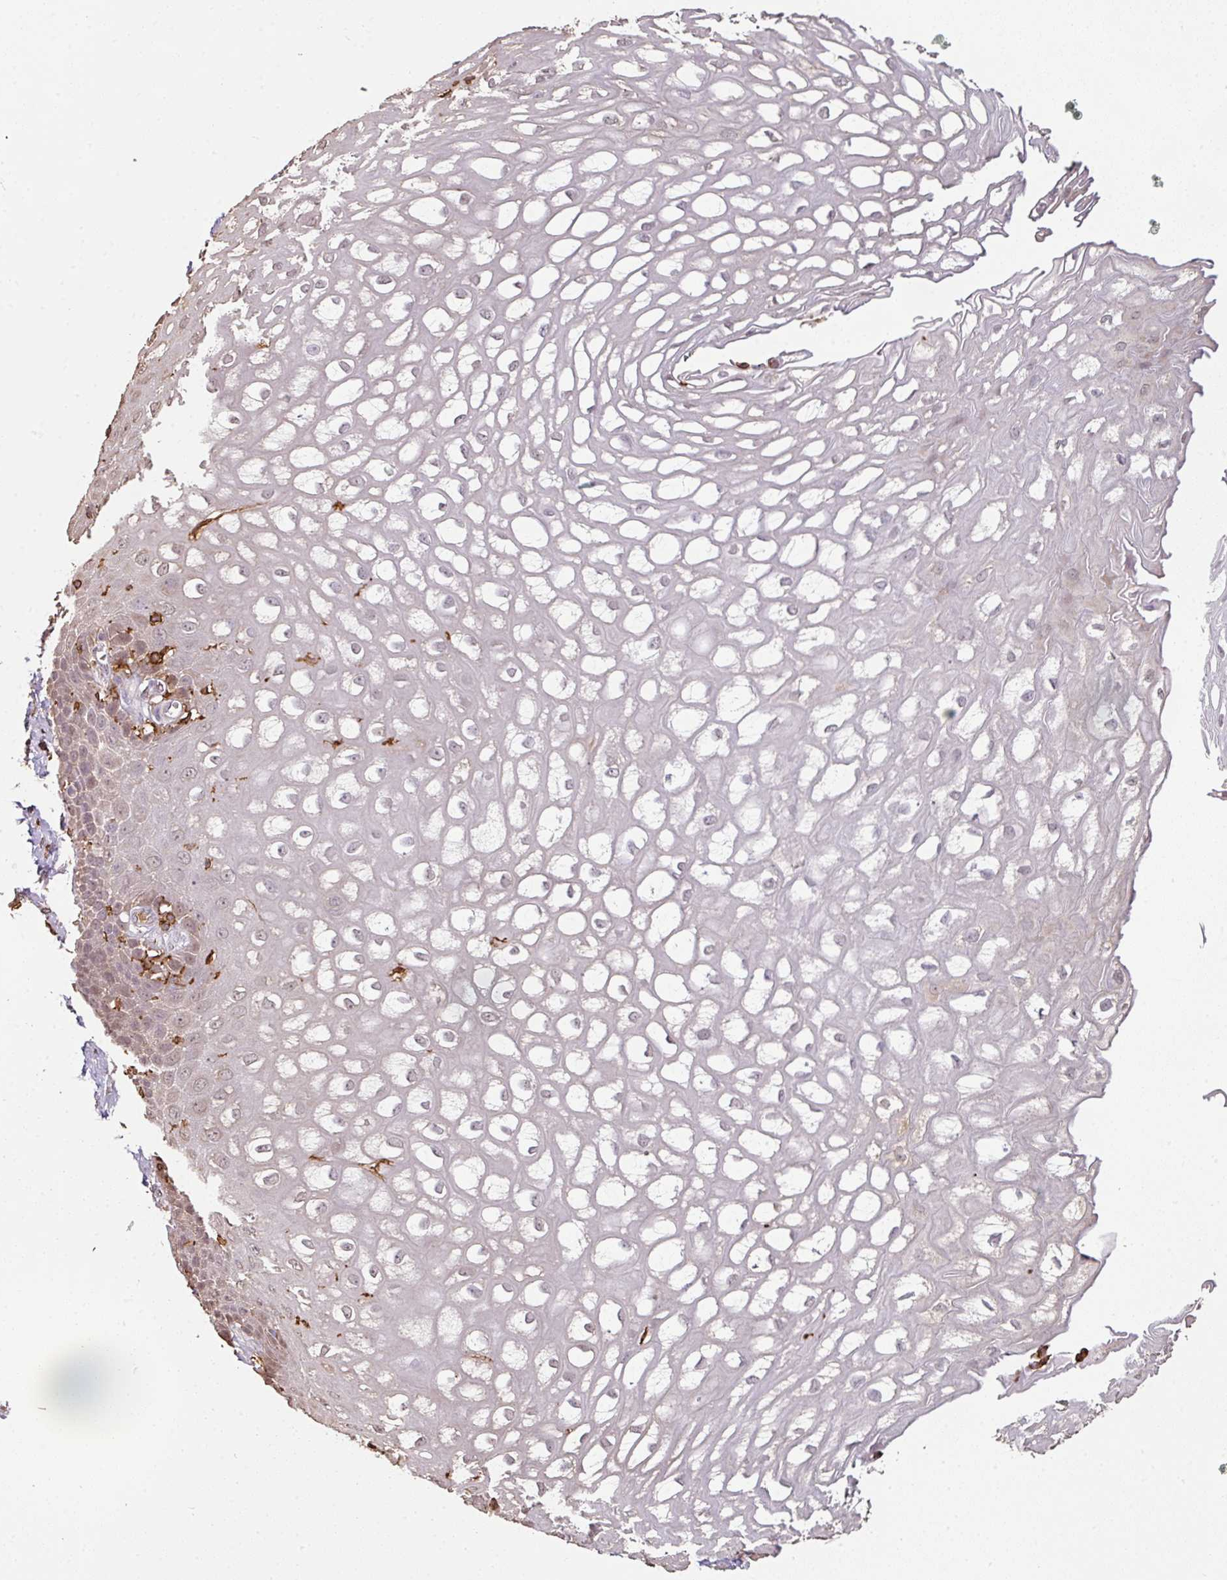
{"staining": {"intensity": "negative", "quantity": "none", "location": "none"}, "tissue": "esophagus", "cell_type": "Squamous epithelial cells", "image_type": "normal", "snomed": [{"axis": "morphology", "description": "Normal tissue, NOS"}, {"axis": "topography", "description": "Esophagus"}], "caption": "The image displays no staining of squamous epithelial cells in benign esophagus.", "gene": "OLFML2B", "patient": {"sex": "male", "age": 67}}